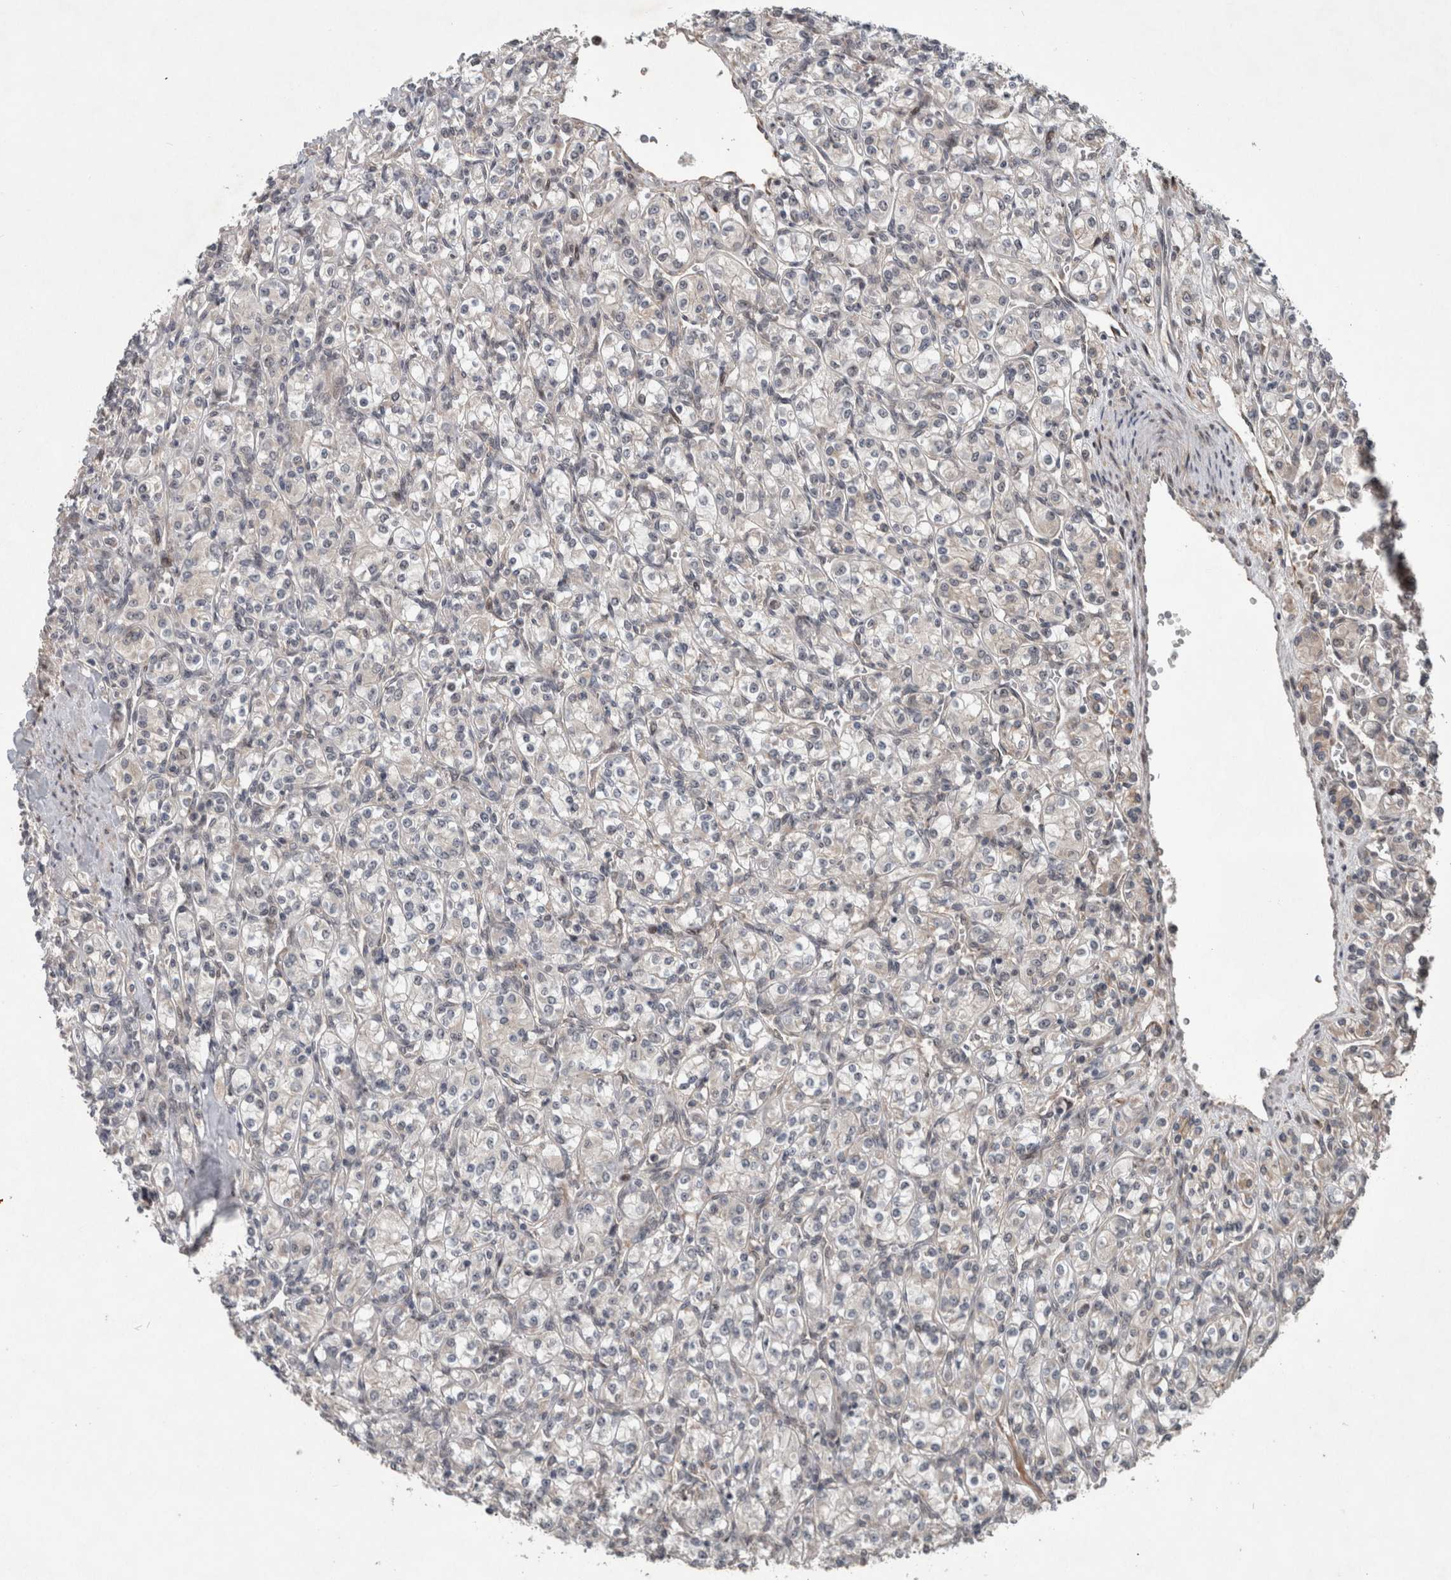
{"staining": {"intensity": "negative", "quantity": "none", "location": "none"}, "tissue": "renal cancer", "cell_type": "Tumor cells", "image_type": "cancer", "snomed": [{"axis": "morphology", "description": "Adenocarcinoma, NOS"}, {"axis": "topography", "description": "Kidney"}], "caption": "This is a micrograph of immunohistochemistry (IHC) staining of renal adenocarcinoma, which shows no positivity in tumor cells. (Brightfield microscopy of DAB immunohistochemistry at high magnification).", "gene": "GIMAP6", "patient": {"sex": "male", "age": 77}}